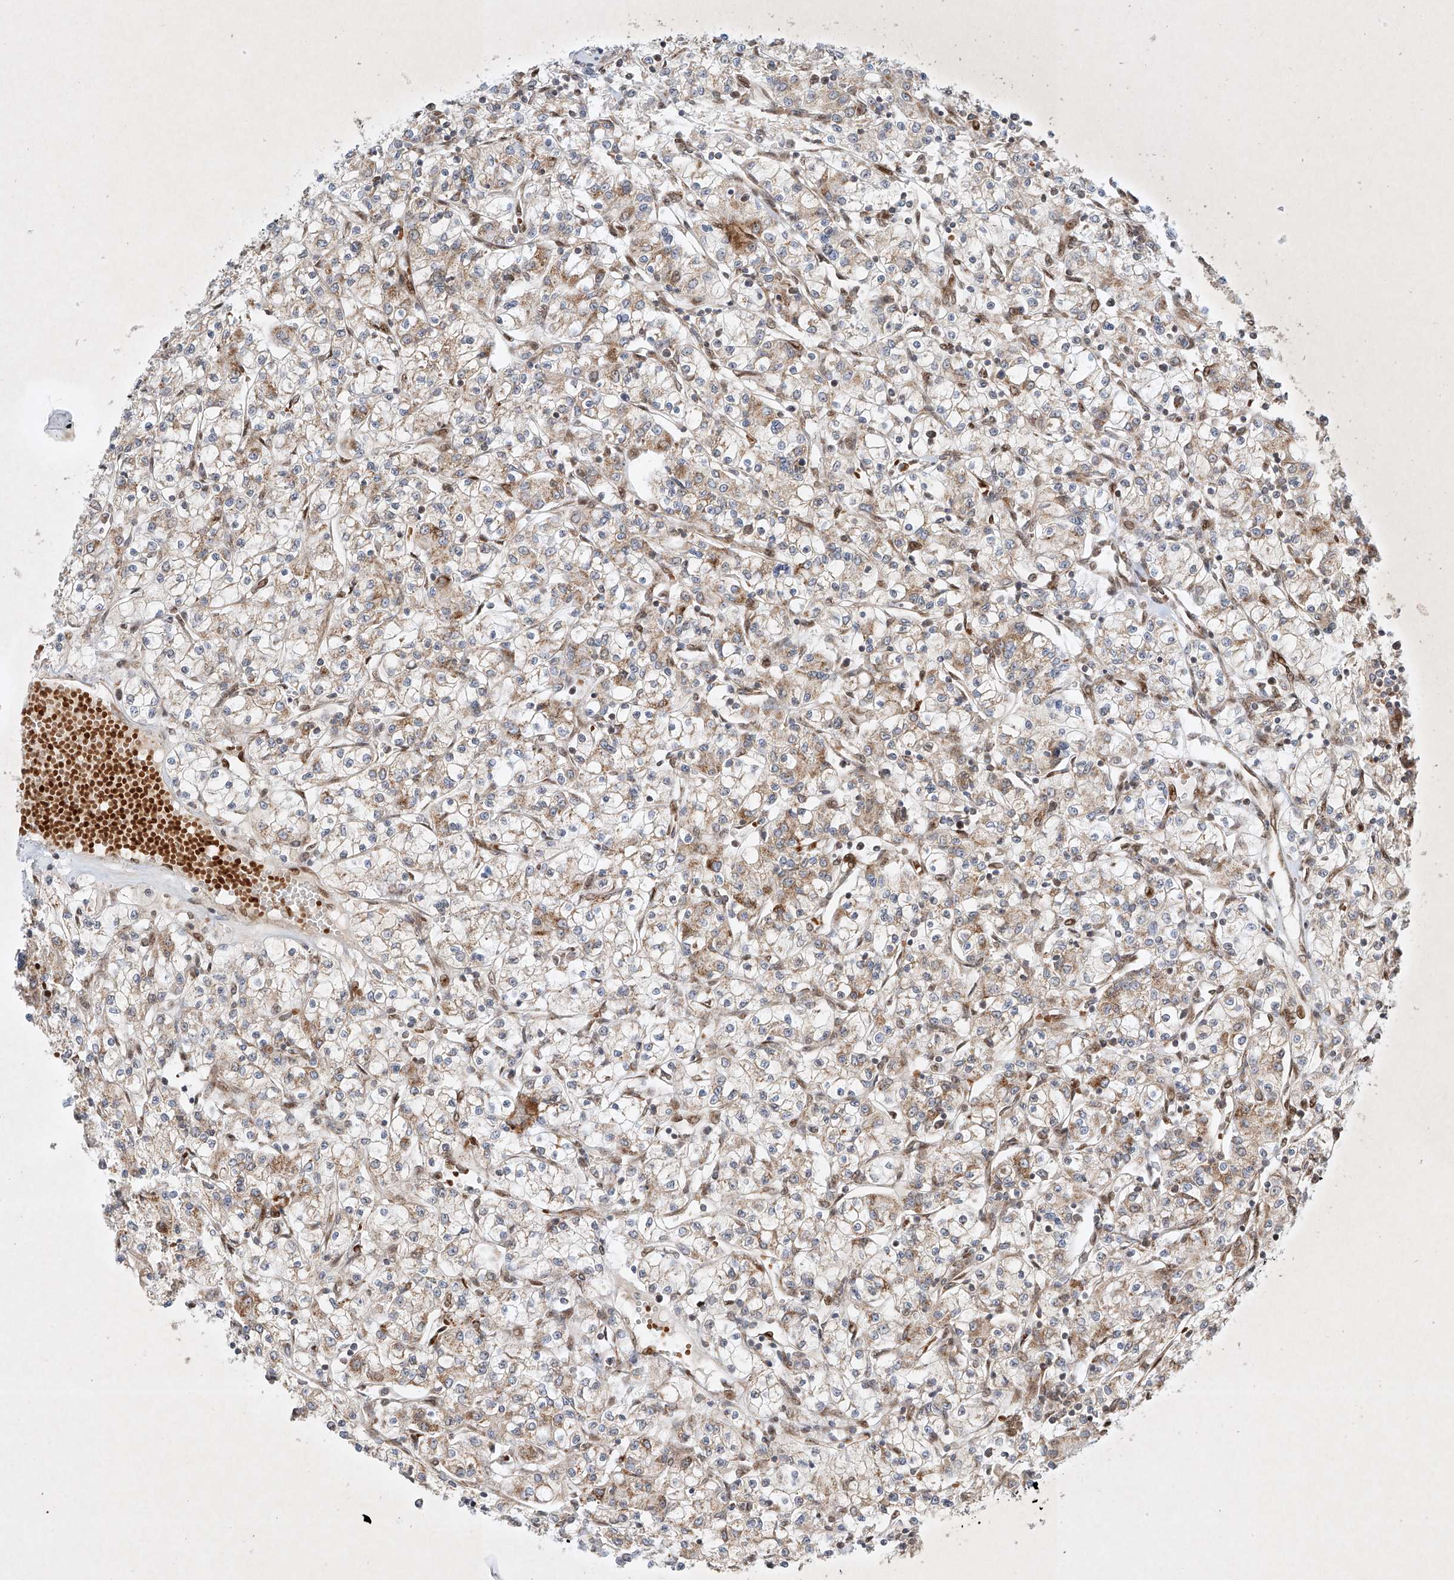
{"staining": {"intensity": "weak", "quantity": "25%-75%", "location": "cytoplasmic/membranous"}, "tissue": "renal cancer", "cell_type": "Tumor cells", "image_type": "cancer", "snomed": [{"axis": "morphology", "description": "Adenocarcinoma, NOS"}, {"axis": "topography", "description": "Kidney"}], "caption": "IHC of renal cancer (adenocarcinoma) reveals low levels of weak cytoplasmic/membranous expression in approximately 25%-75% of tumor cells.", "gene": "EPG5", "patient": {"sex": "female", "age": 59}}